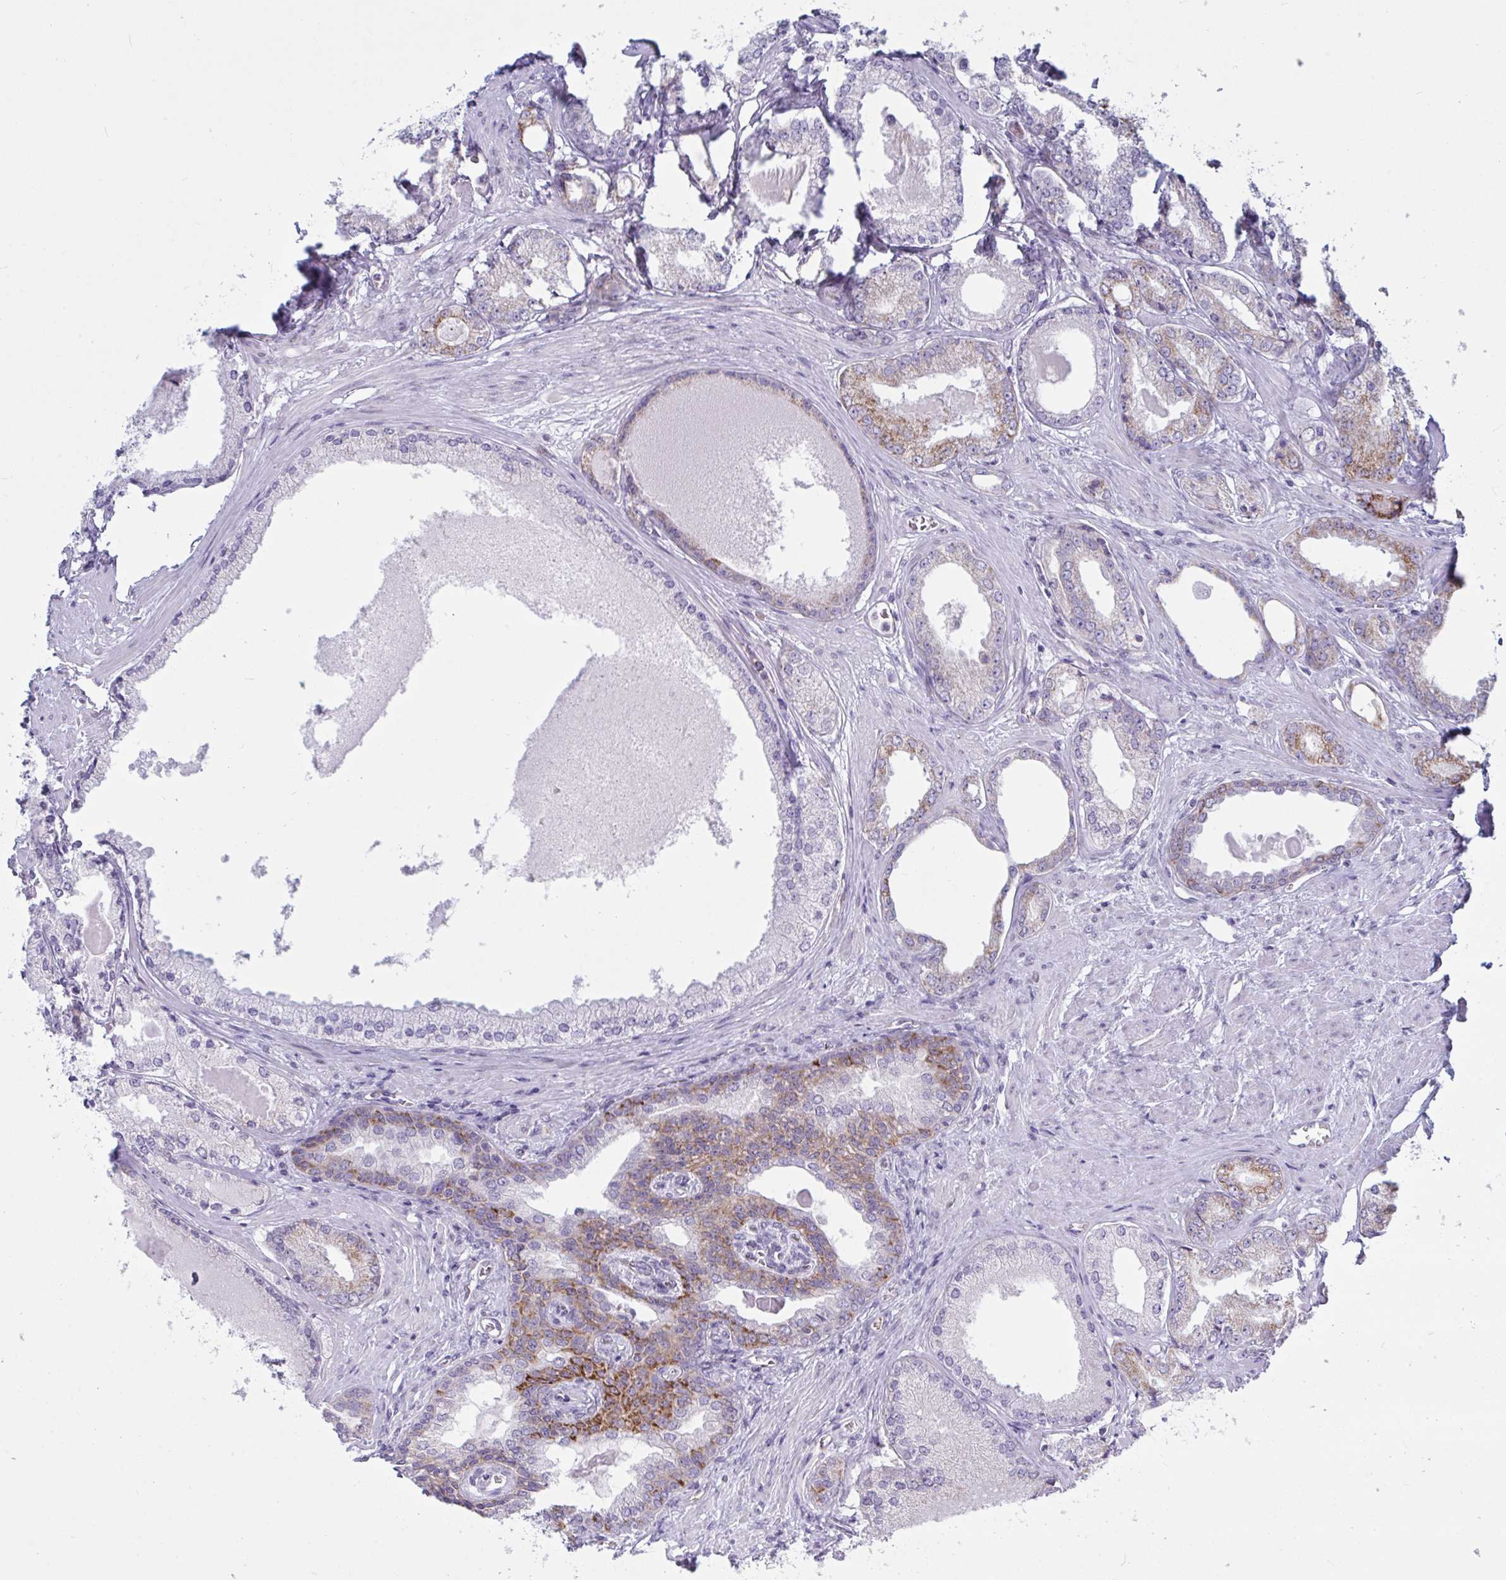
{"staining": {"intensity": "moderate", "quantity": "<25%", "location": "cytoplasmic/membranous"}, "tissue": "prostate cancer", "cell_type": "Tumor cells", "image_type": "cancer", "snomed": [{"axis": "morphology", "description": "Adenocarcinoma, NOS"}, {"axis": "morphology", "description": "Adenocarcinoma, Low grade"}, {"axis": "topography", "description": "Prostate"}], "caption": "Prostate cancer (adenocarcinoma) stained for a protein (brown) exhibits moderate cytoplasmic/membranous positive positivity in about <25% of tumor cells.", "gene": "TANK", "patient": {"sex": "male", "age": 68}}